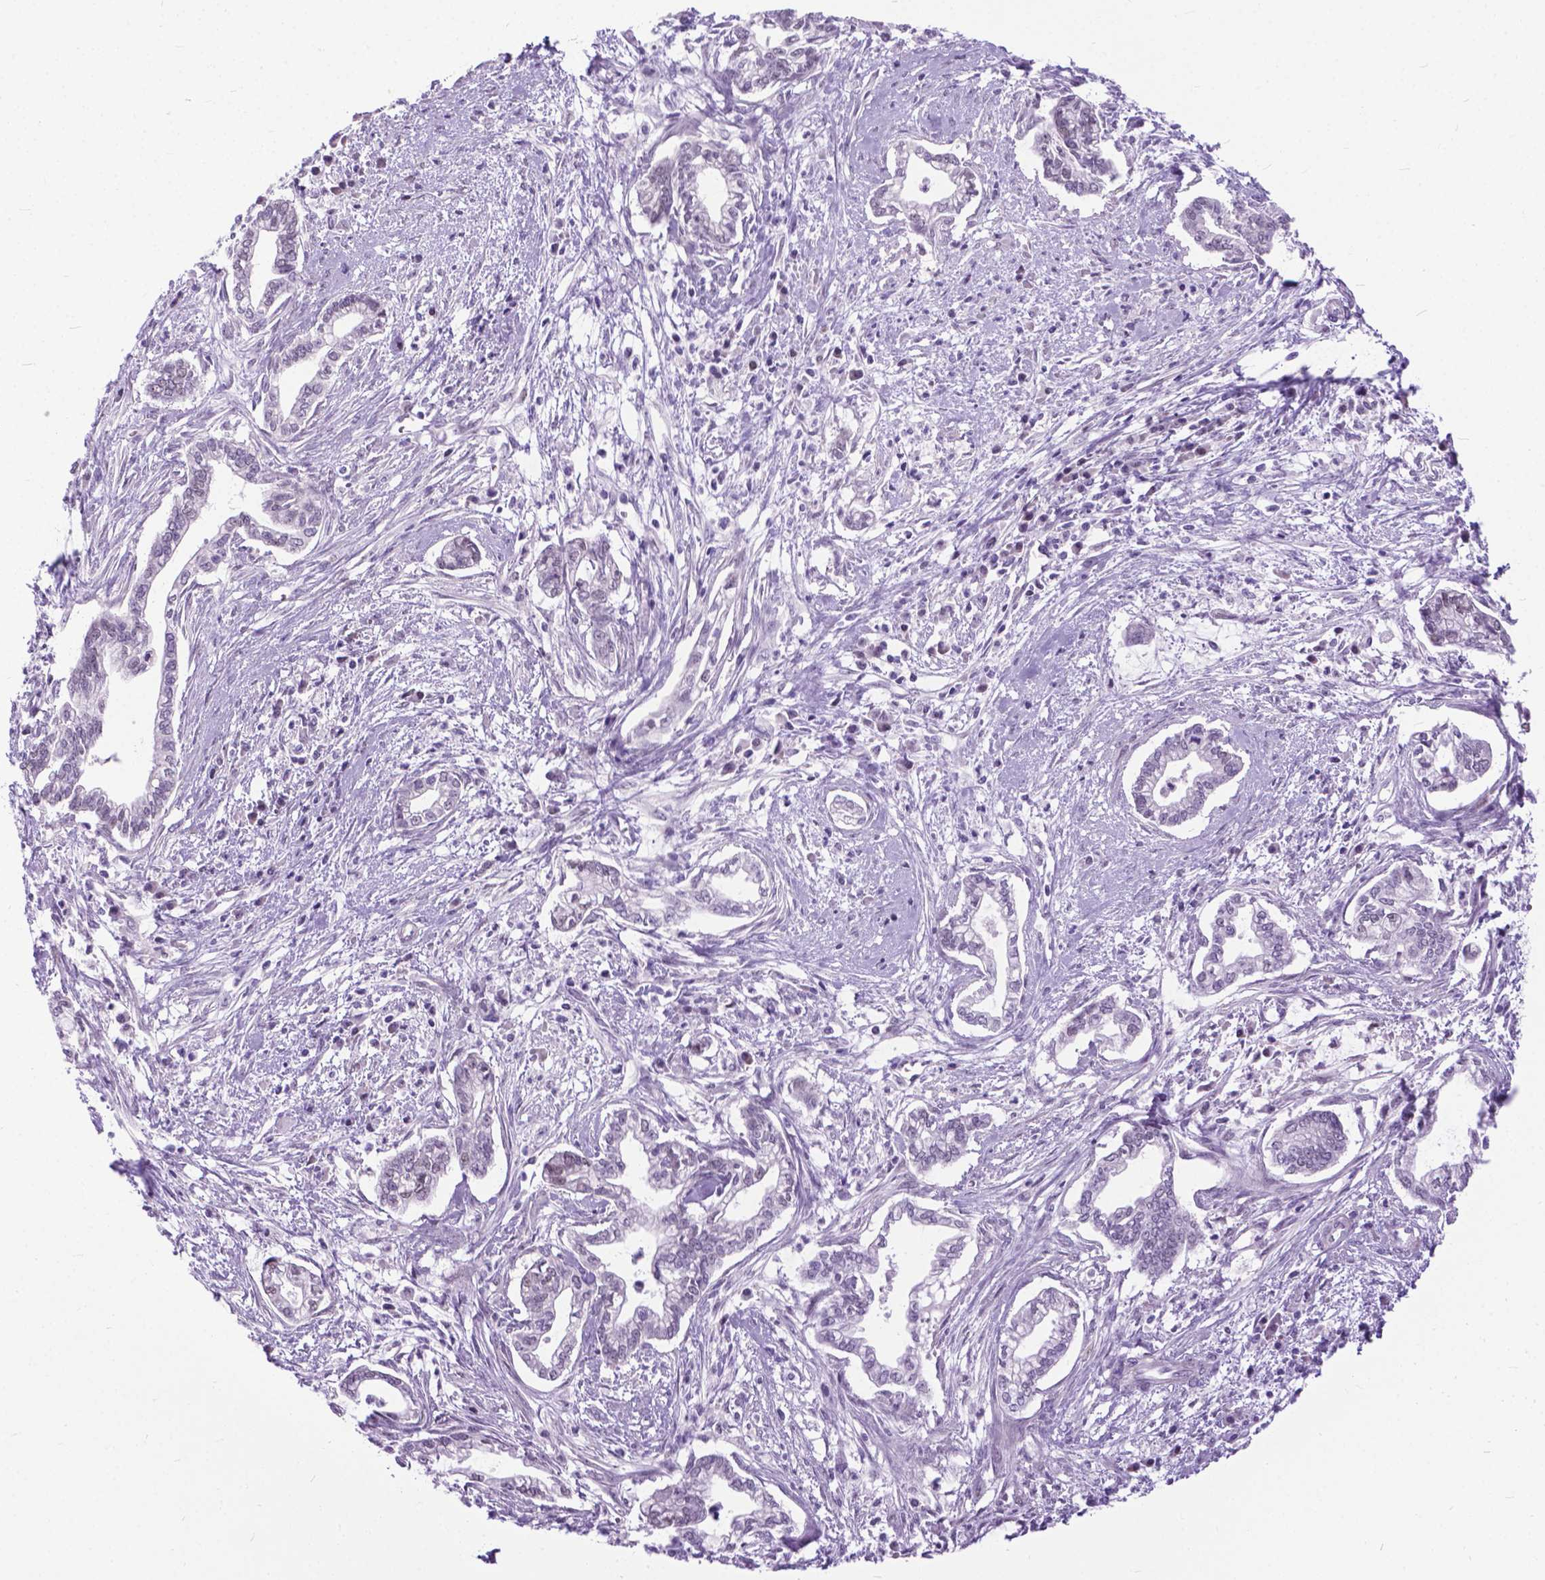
{"staining": {"intensity": "negative", "quantity": "none", "location": "none"}, "tissue": "cervical cancer", "cell_type": "Tumor cells", "image_type": "cancer", "snomed": [{"axis": "morphology", "description": "Adenocarcinoma, NOS"}, {"axis": "topography", "description": "Cervix"}], "caption": "High magnification brightfield microscopy of cervical cancer (adenocarcinoma) stained with DAB (brown) and counterstained with hematoxylin (blue): tumor cells show no significant positivity.", "gene": "APCDD1L", "patient": {"sex": "female", "age": 62}}